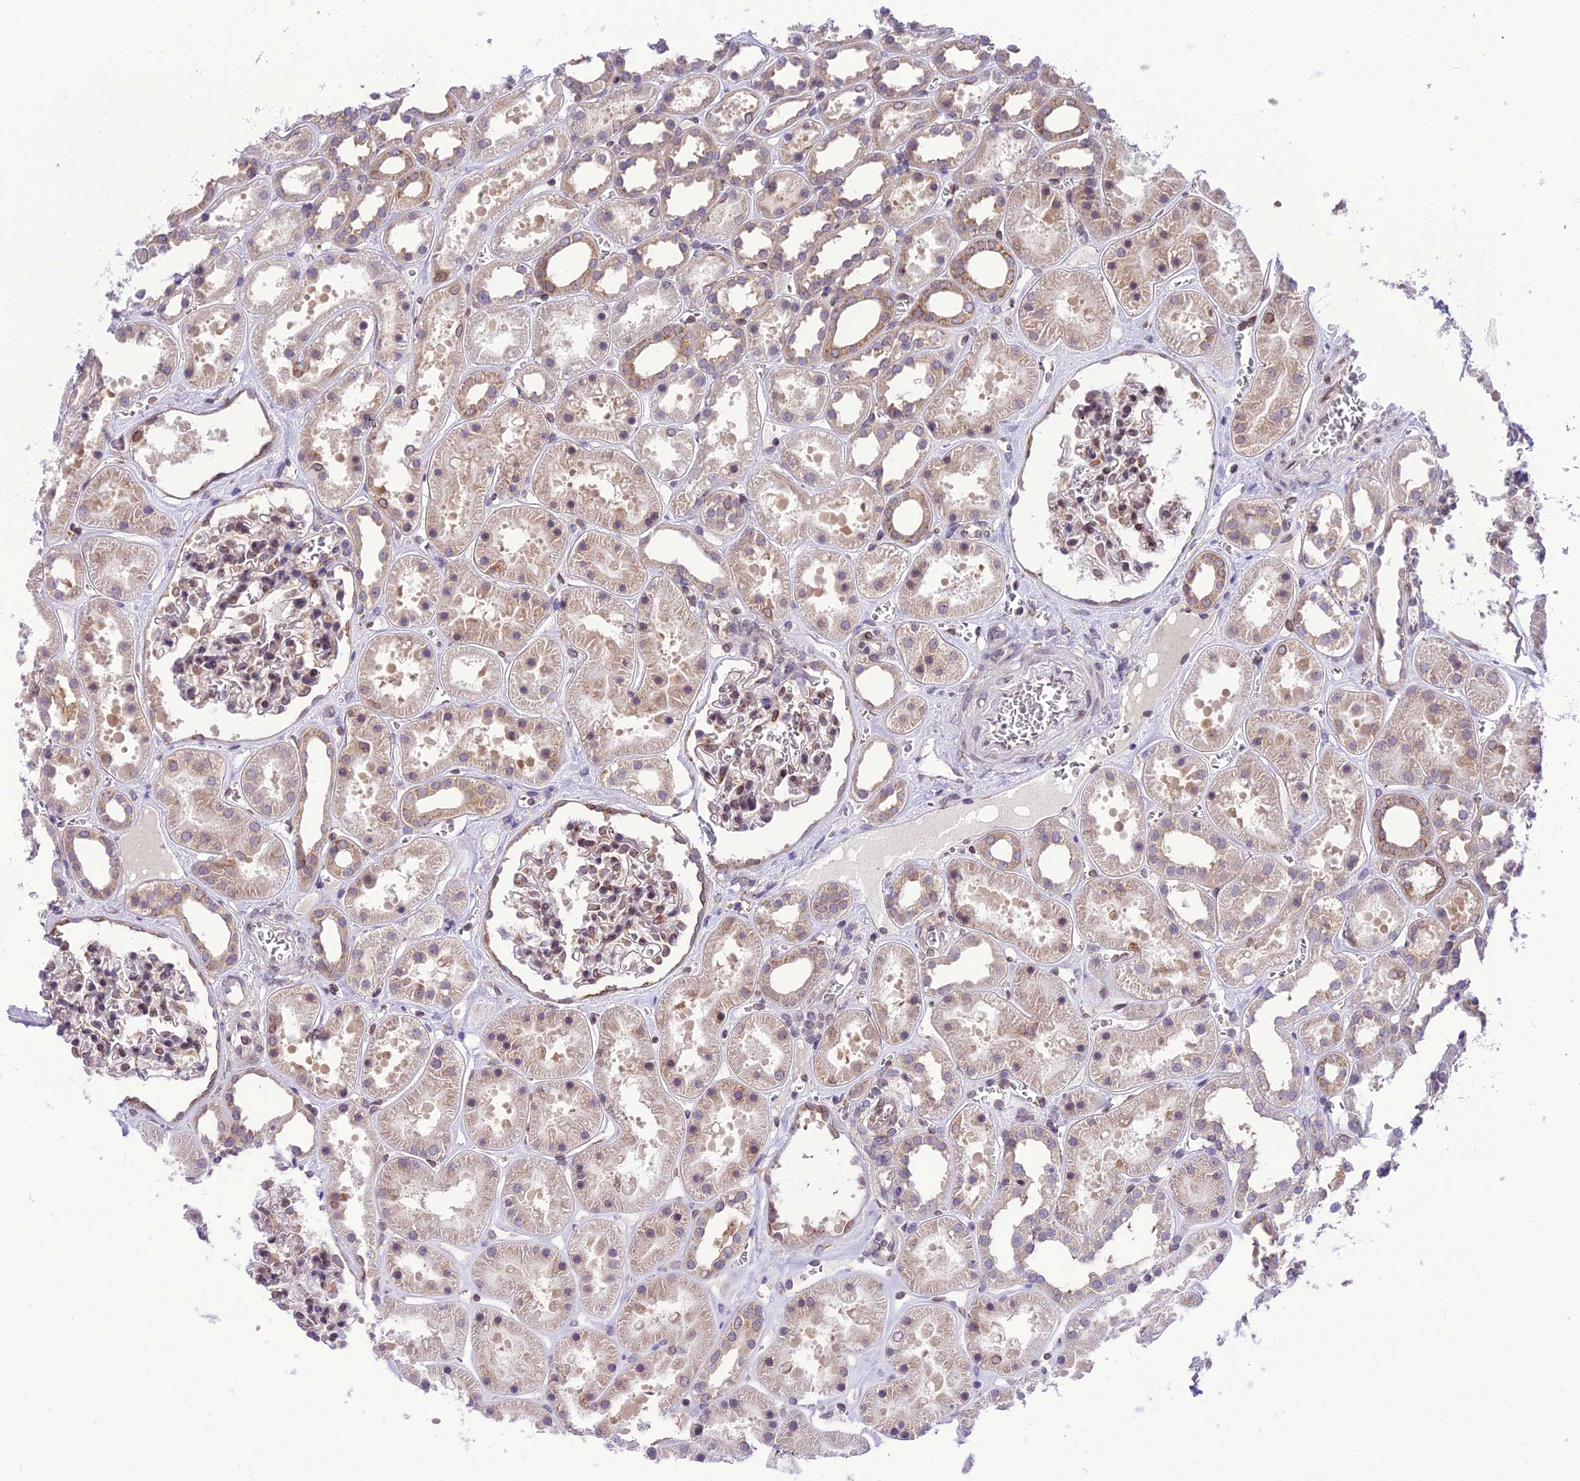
{"staining": {"intensity": "moderate", "quantity": "25%-75%", "location": "cytoplasmic/membranous"}, "tissue": "kidney", "cell_type": "Cells in glomeruli", "image_type": "normal", "snomed": [{"axis": "morphology", "description": "Normal tissue, NOS"}, {"axis": "topography", "description": "Kidney"}], "caption": "Cells in glomeruli reveal medium levels of moderate cytoplasmic/membranous expression in approximately 25%-75% of cells in normal human kidney. Nuclei are stained in blue.", "gene": "DHCR7", "patient": {"sex": "female", "age": 41}}